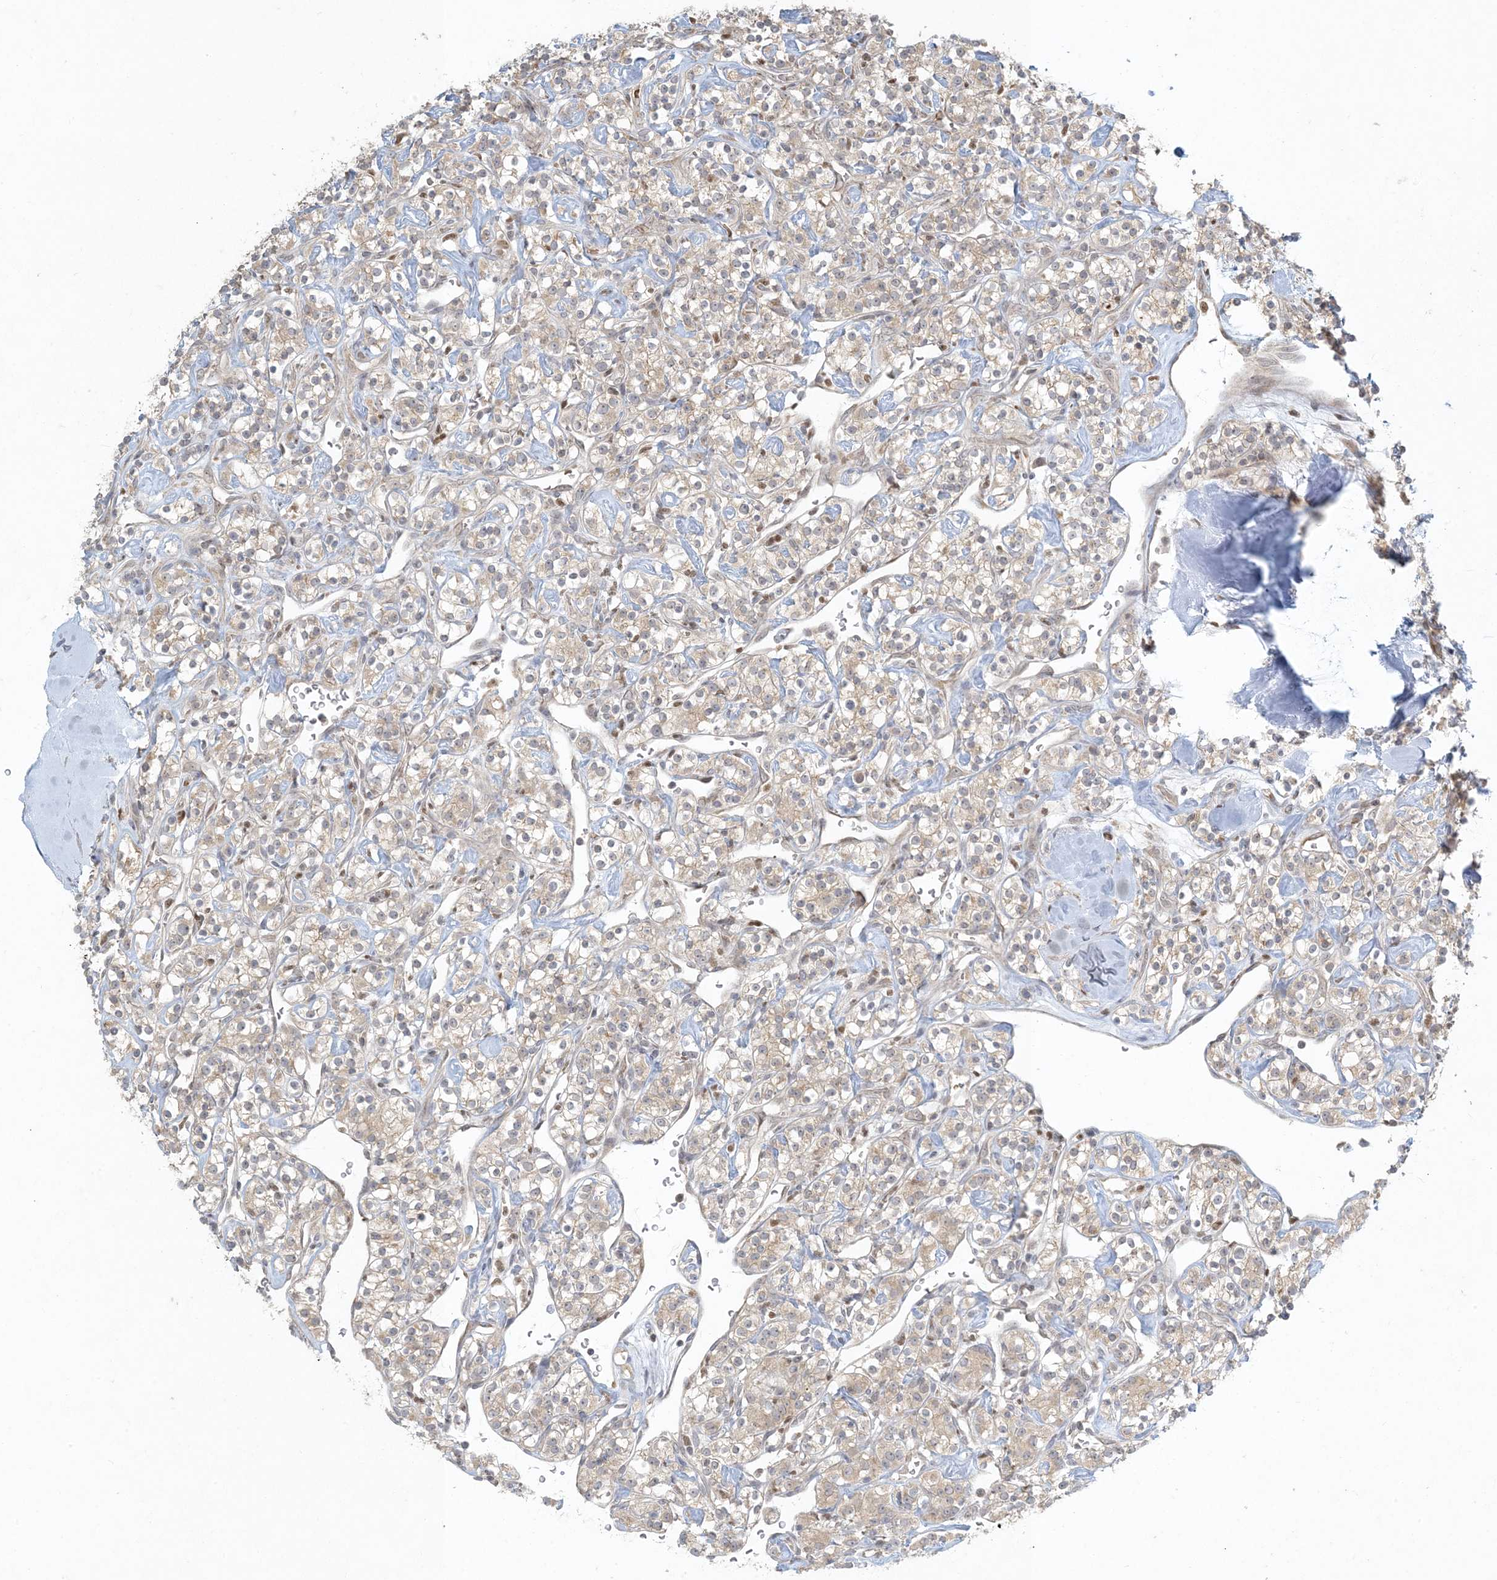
{"staining": {"intensity": "weak", "quantity": "25%-75%", "location": "cytoplasmic/membranous"}, "tissue": "renal cancer", "cell_type": "Tumor cells", "image_type": "cancer", "snomed": [{"axis": "morphology", "description": "Adenocarcinoma, NOS"}, {"axis": "topography", "description": "Kidney"}], "caption": "Immunohistochemical staining of renal adenocarcinoma displays low levels of weak cytoplasmic/membranous positivity in about 25%-75% of tumor cells. (IHC, brightfield microscopy, high magnification).", "gene": "CTDNEP1", "patient": {"sex": "male", "age": 77}}